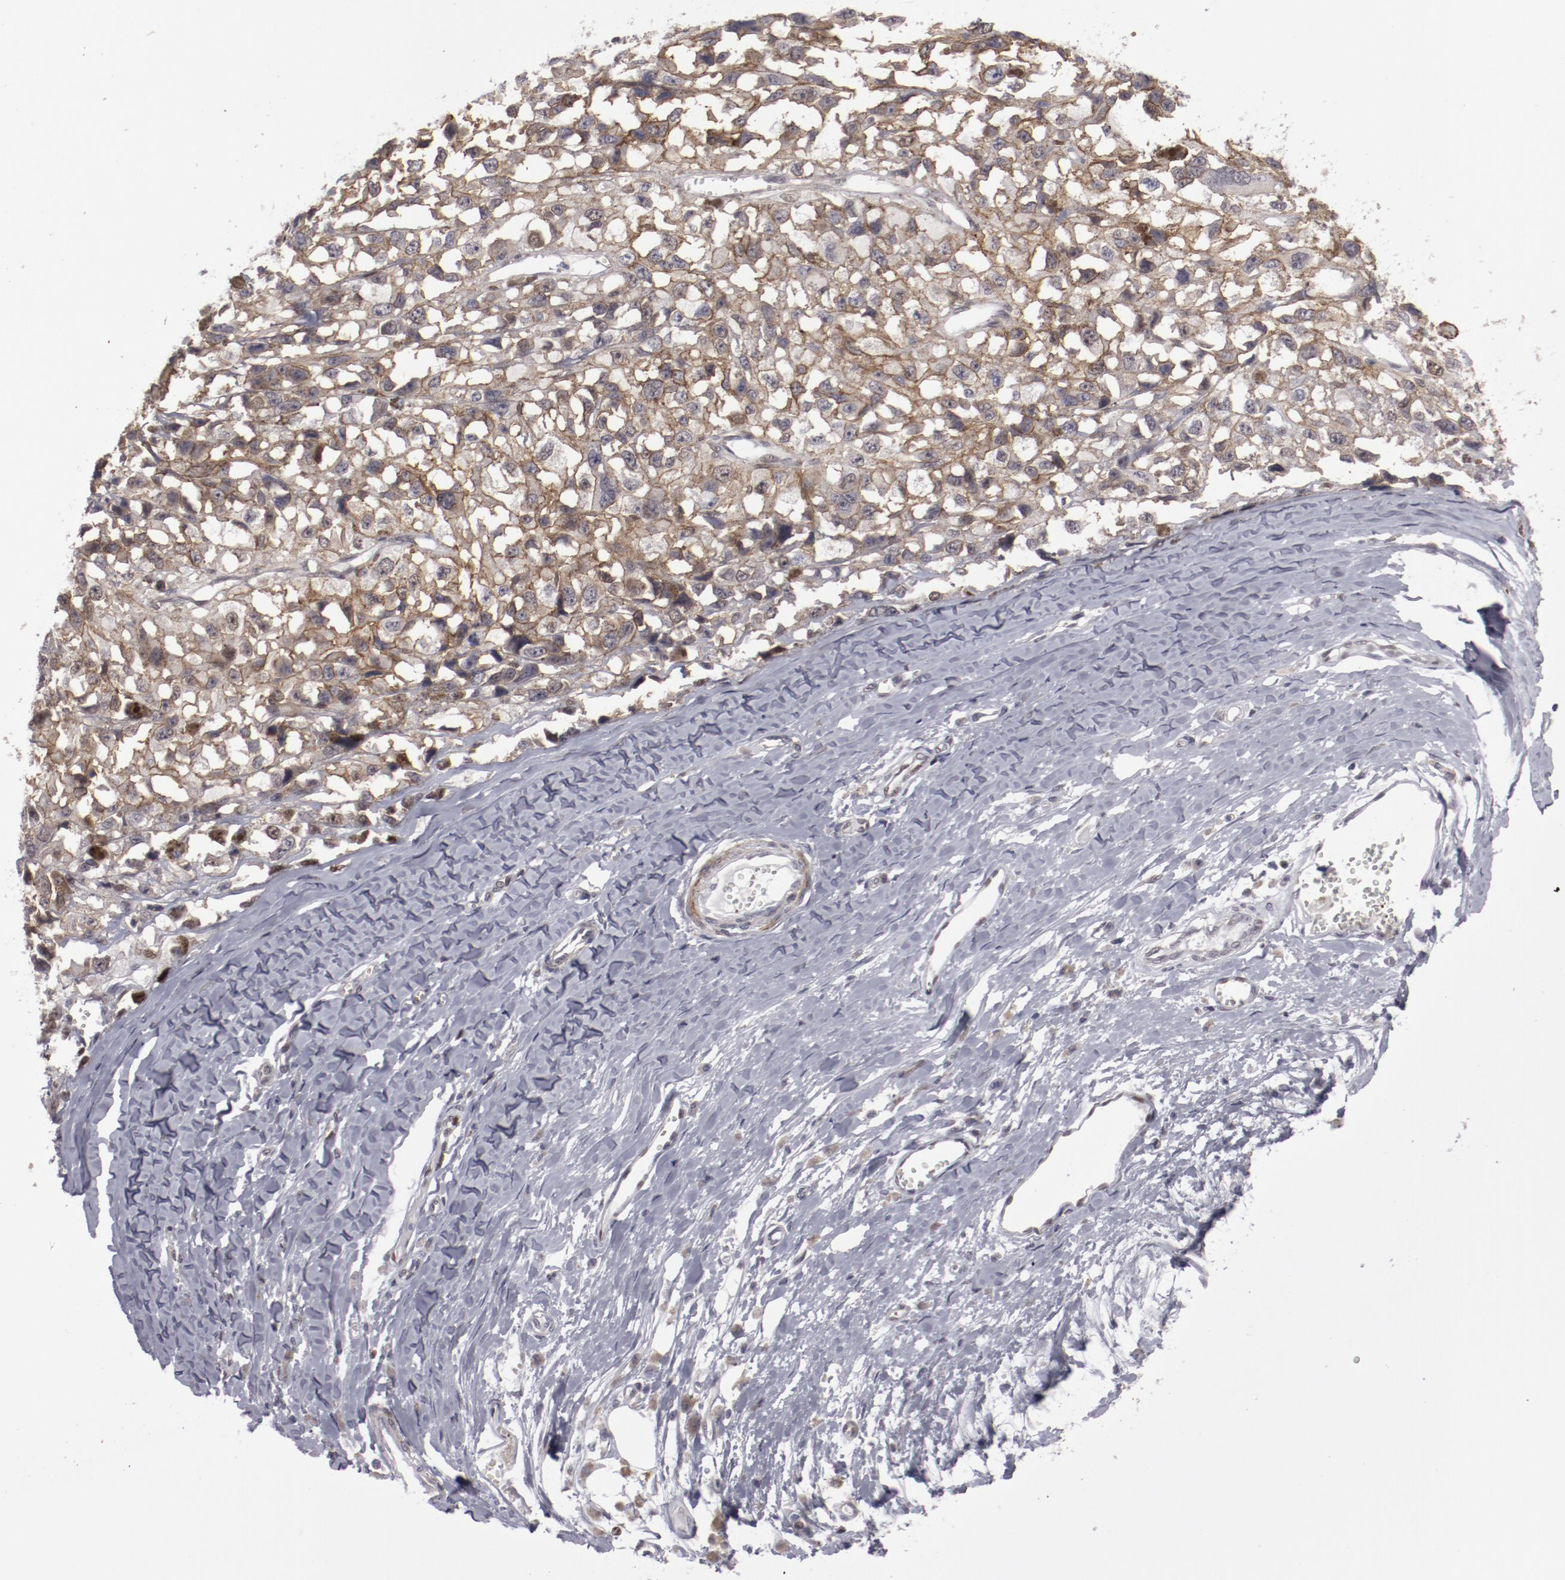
{"staining": {"intensity": "moderate", "quantity": "25%-75%", "location": "cytoplasmic/membranous"}, "tissue": "melanoma", "cell_type": "Tumor cells", "image_type": "cancer", "snomed": [{"axis": "morphology", "description": "Malignant melanoma, Metastatic site"}, {"axis": "topography", "description": "Lymph node"}], "caption": "Malignant melanoma (metastatic site) stained with DAB (3,3'-diaminobenzidine) immunohistochemistry demonstrates medium levels of moderate cytoplasmic/membranous positivity in approximately 25%-75% of tumor cells.", "gene": "LEF1", "patient": {"sex": "male", "age": 59}}